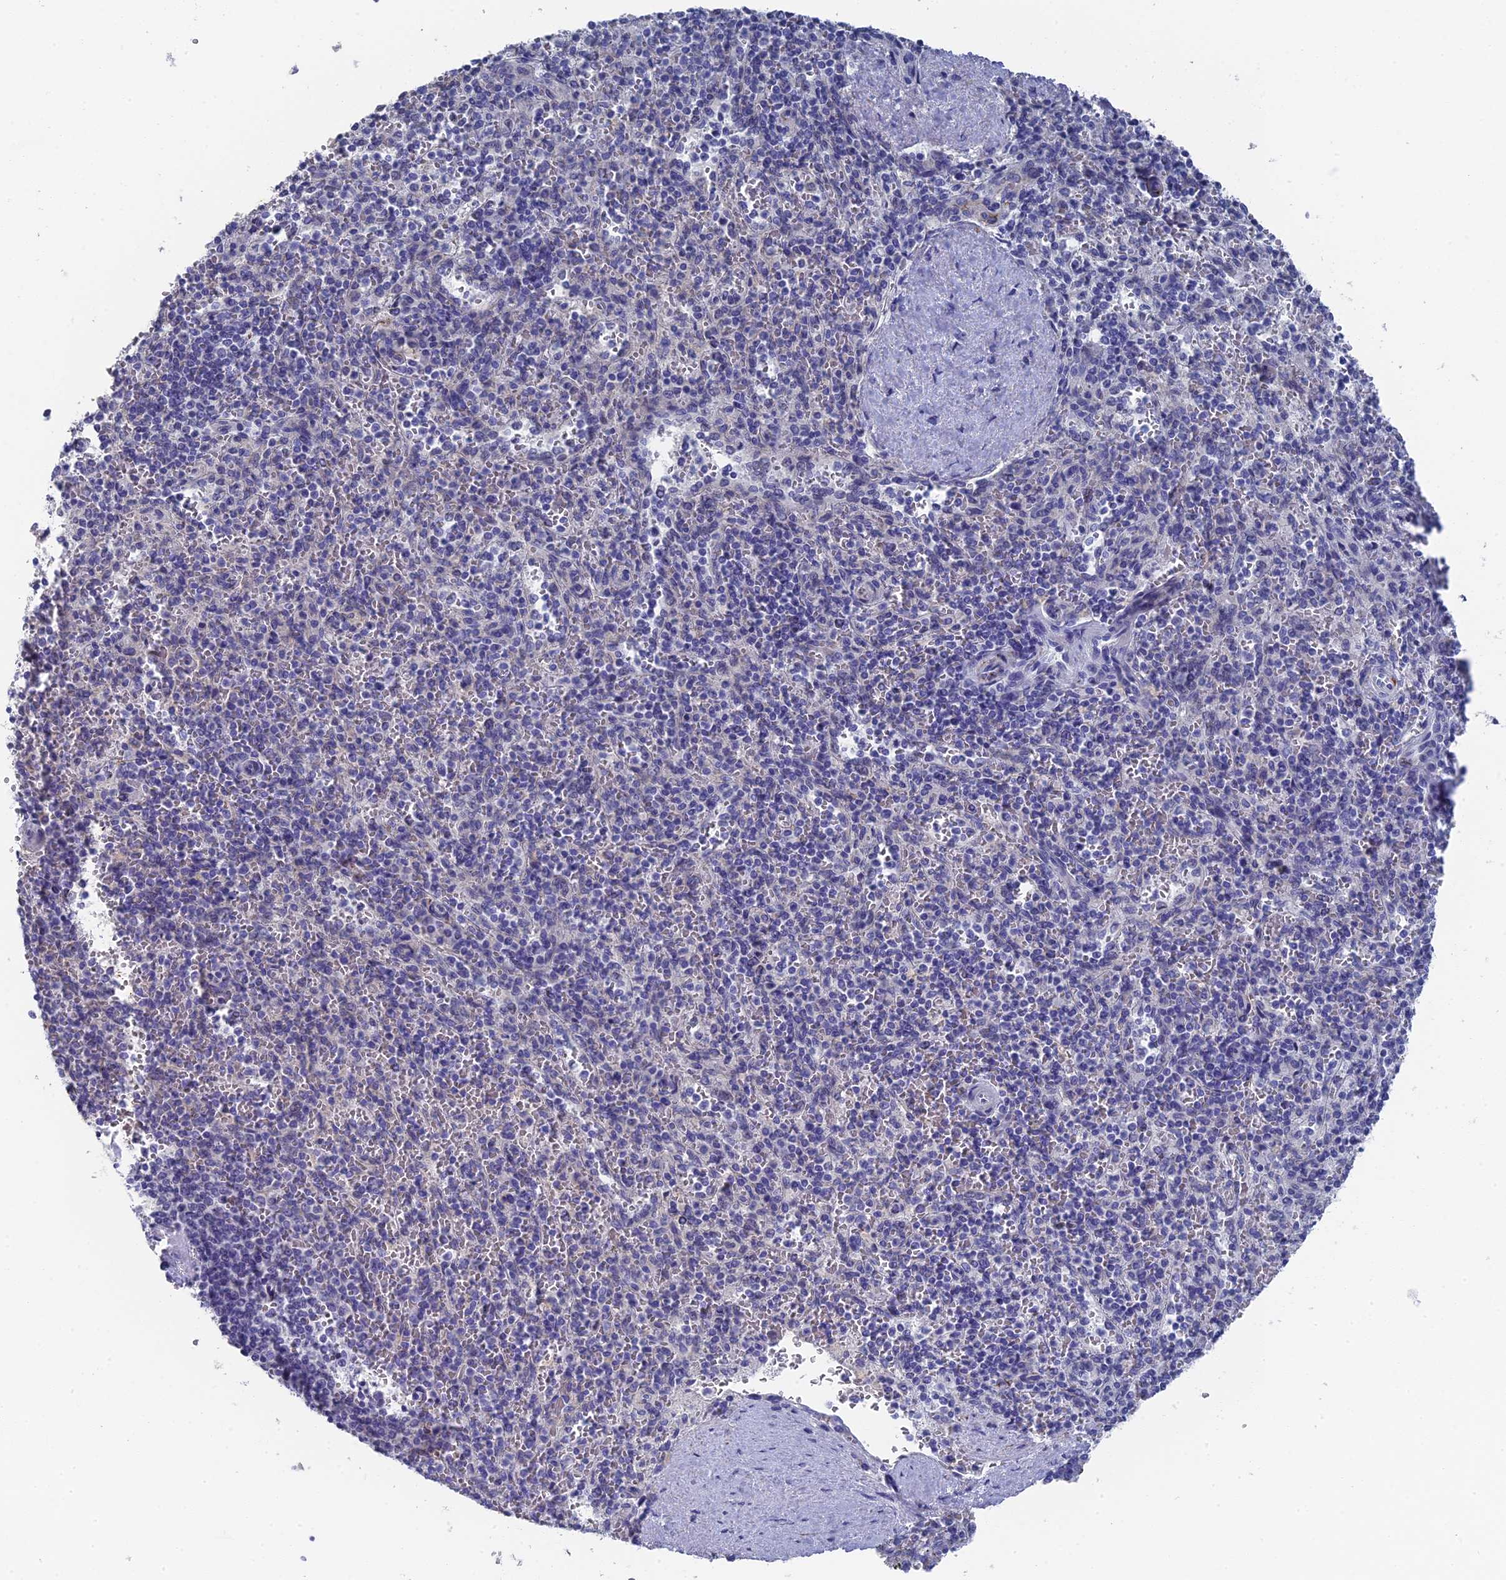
{"staining": {"intensity": "negative", "quantity": "none", "location": "none"}, "tissue": "spleen", "cell_type": "Cells in red pulp", "image_type": "normal", "snomed": [{"axis": "morphology", "description": "Normal tissue, NOS"}, {"axis": "topography", "description": "Spleen"}], "caption": "Cells in red pulp show no significant staining in normal spleen. (Brightfield microscopy of DAB (3,3'-diaminobenzidine) immunohistochemistry (IHC) at high magnification).", "gene": "SRFBP1", "patient": {"sex": "male", "age": 82}}